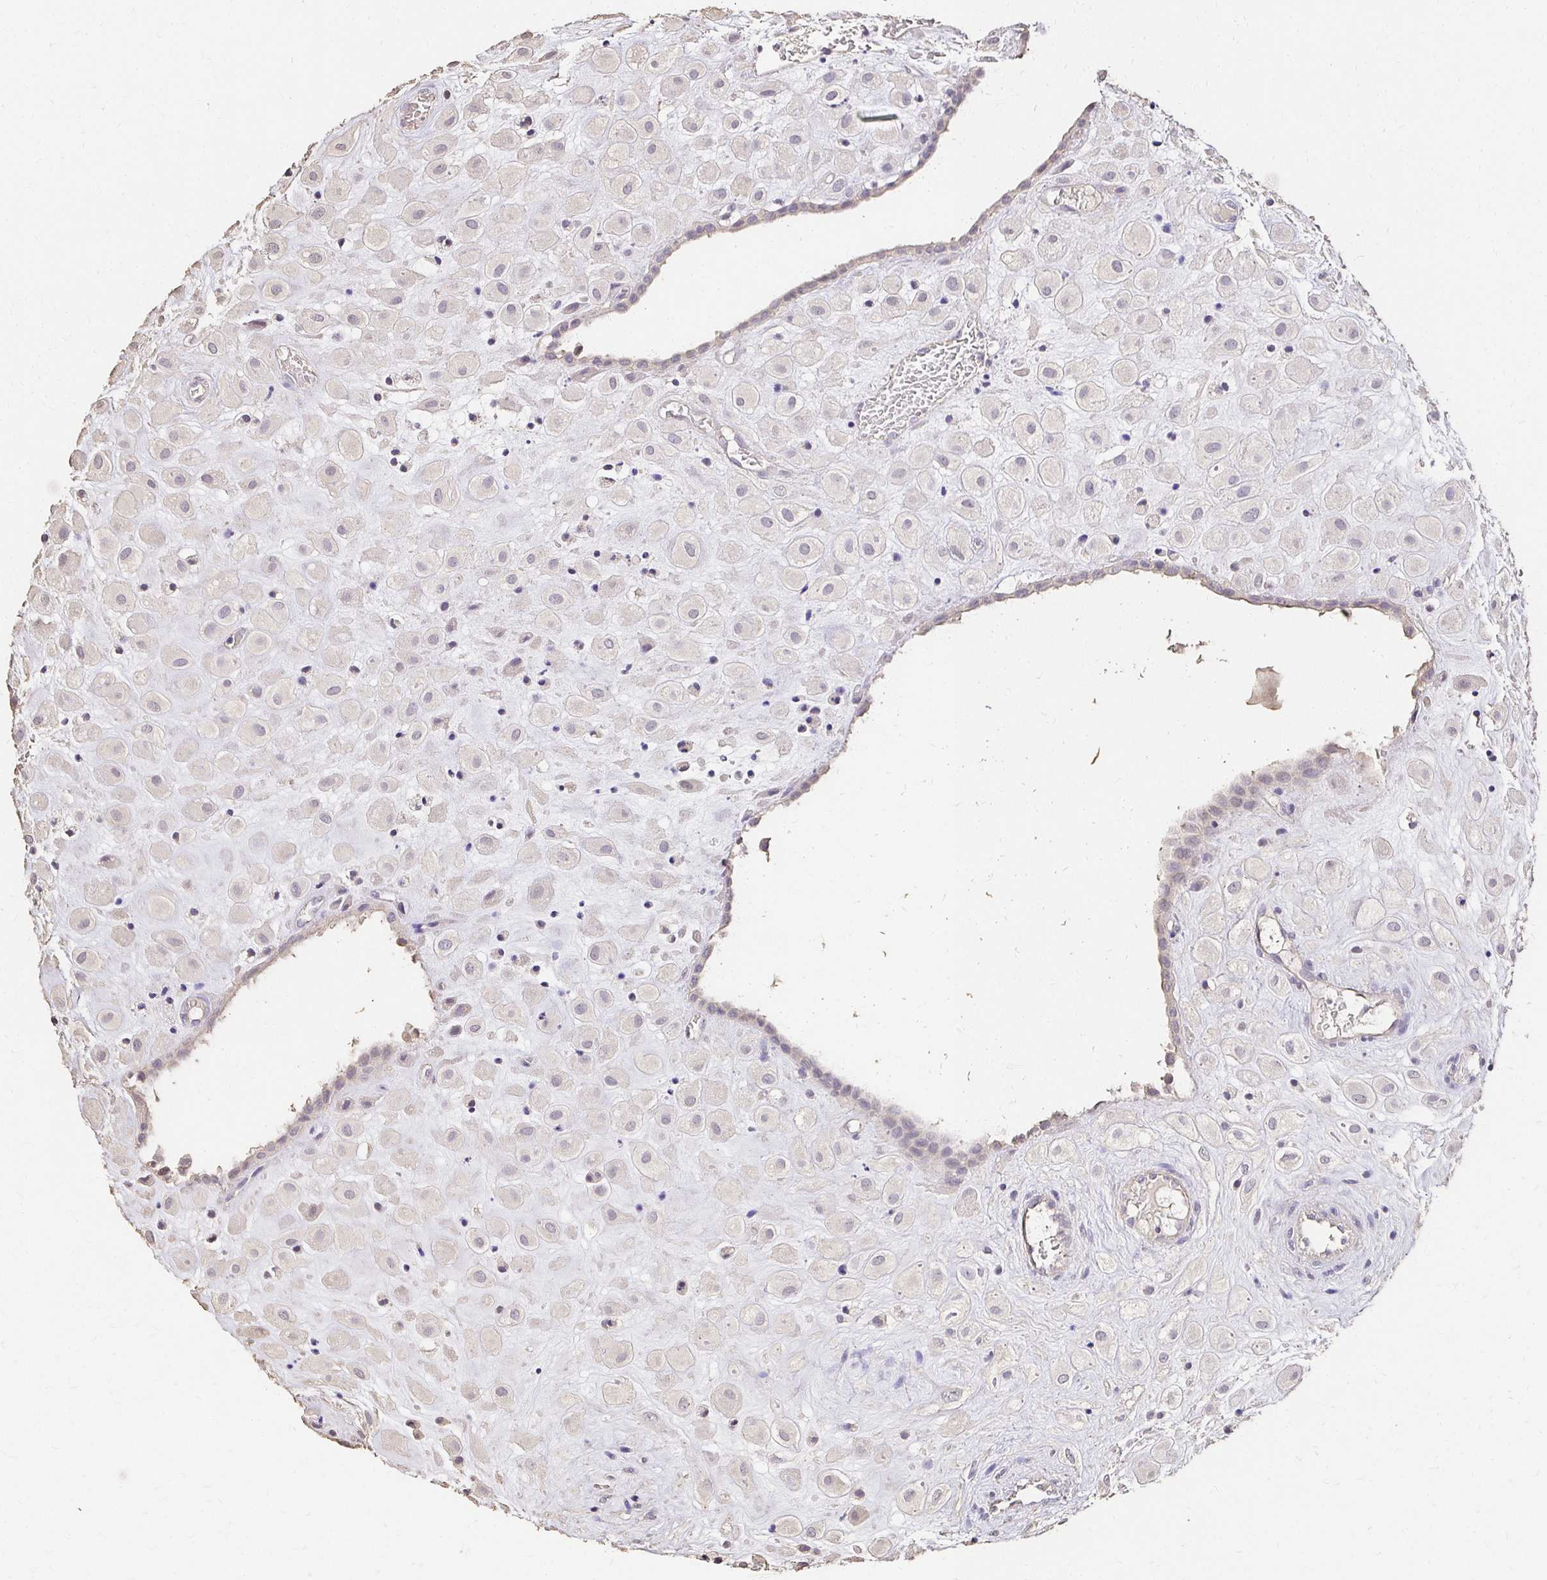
{"staining": {"intensity": "negative", "quantity": "none", "location": "none"}, "tissue": "placenta", "cell_type": "Decidual cells", "image_type": "normal", "snomed": [{"axis": "morphology", "description": "Normal tissue, NOS"}, {"axis": "topography", "description": "Placenta"}], "caption": "Immunohistochemistry (IHC) of unremarkable placenta shows no staining in decidual cells.", "gene": "UGT1A6", "patient": {"sex": "female", "age": 24}}